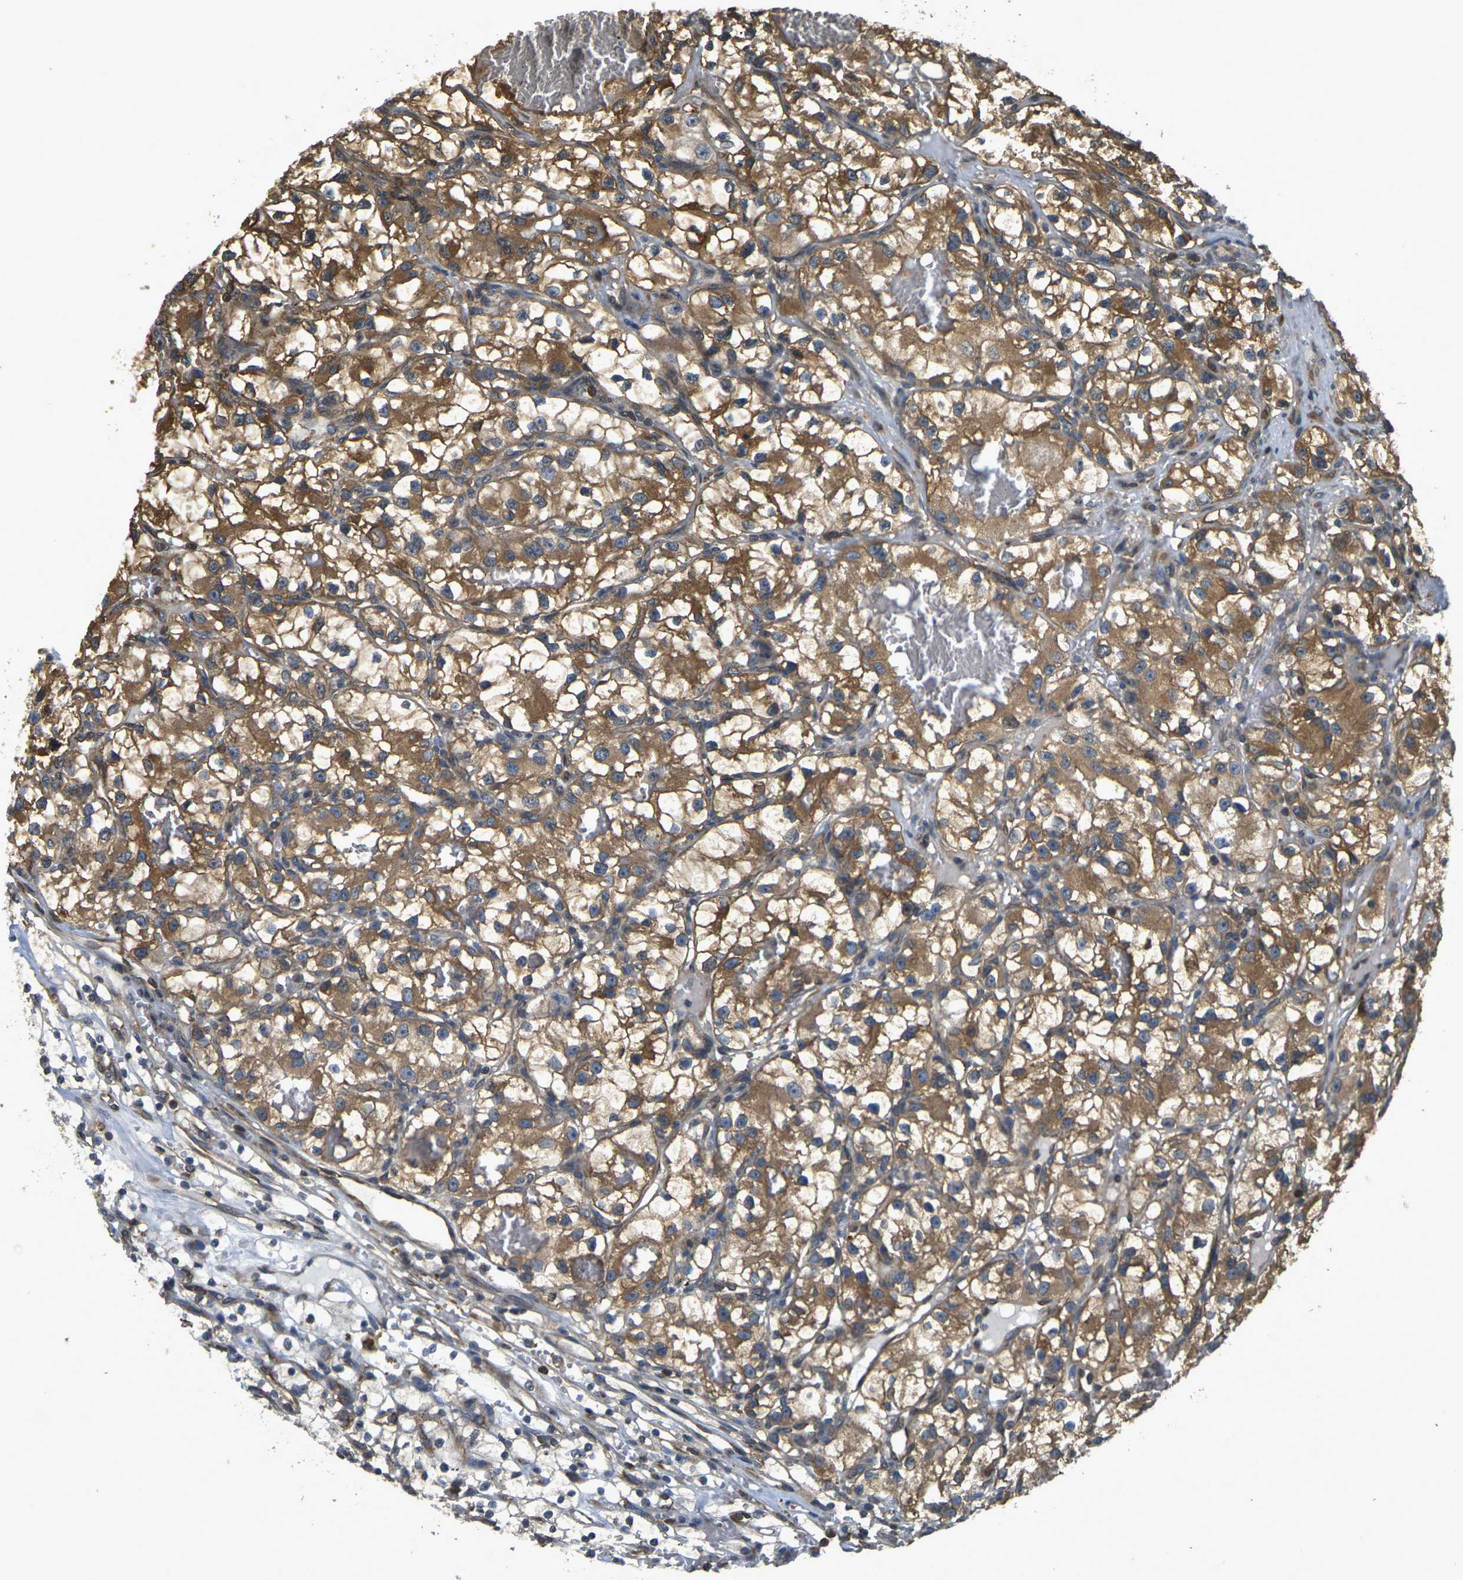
{"staining": {"intensity": "moderate", "quantity": ">75%", "location": "cytoplasmic/membranous"}, "tissue": "renal cancer", "cell_type": "Tumor cells", "image_type": "cancer", "snomed": [{"axis": "morphology", "description": "Adenocarcinoma, NOS"}, {"axis": "topography", "description": "Kidney"}], "caption": "The photomicrograph reveals staining of renal cancer (adenocarcinoma), revealing moderate cytoplasmic/membranous protein staining (brown color) within tumor cells. (DAB = brown stain, brightfield microscopy at high magnification).", "gene": "CAST", "patient": {"sex": "female", "age": 57}}